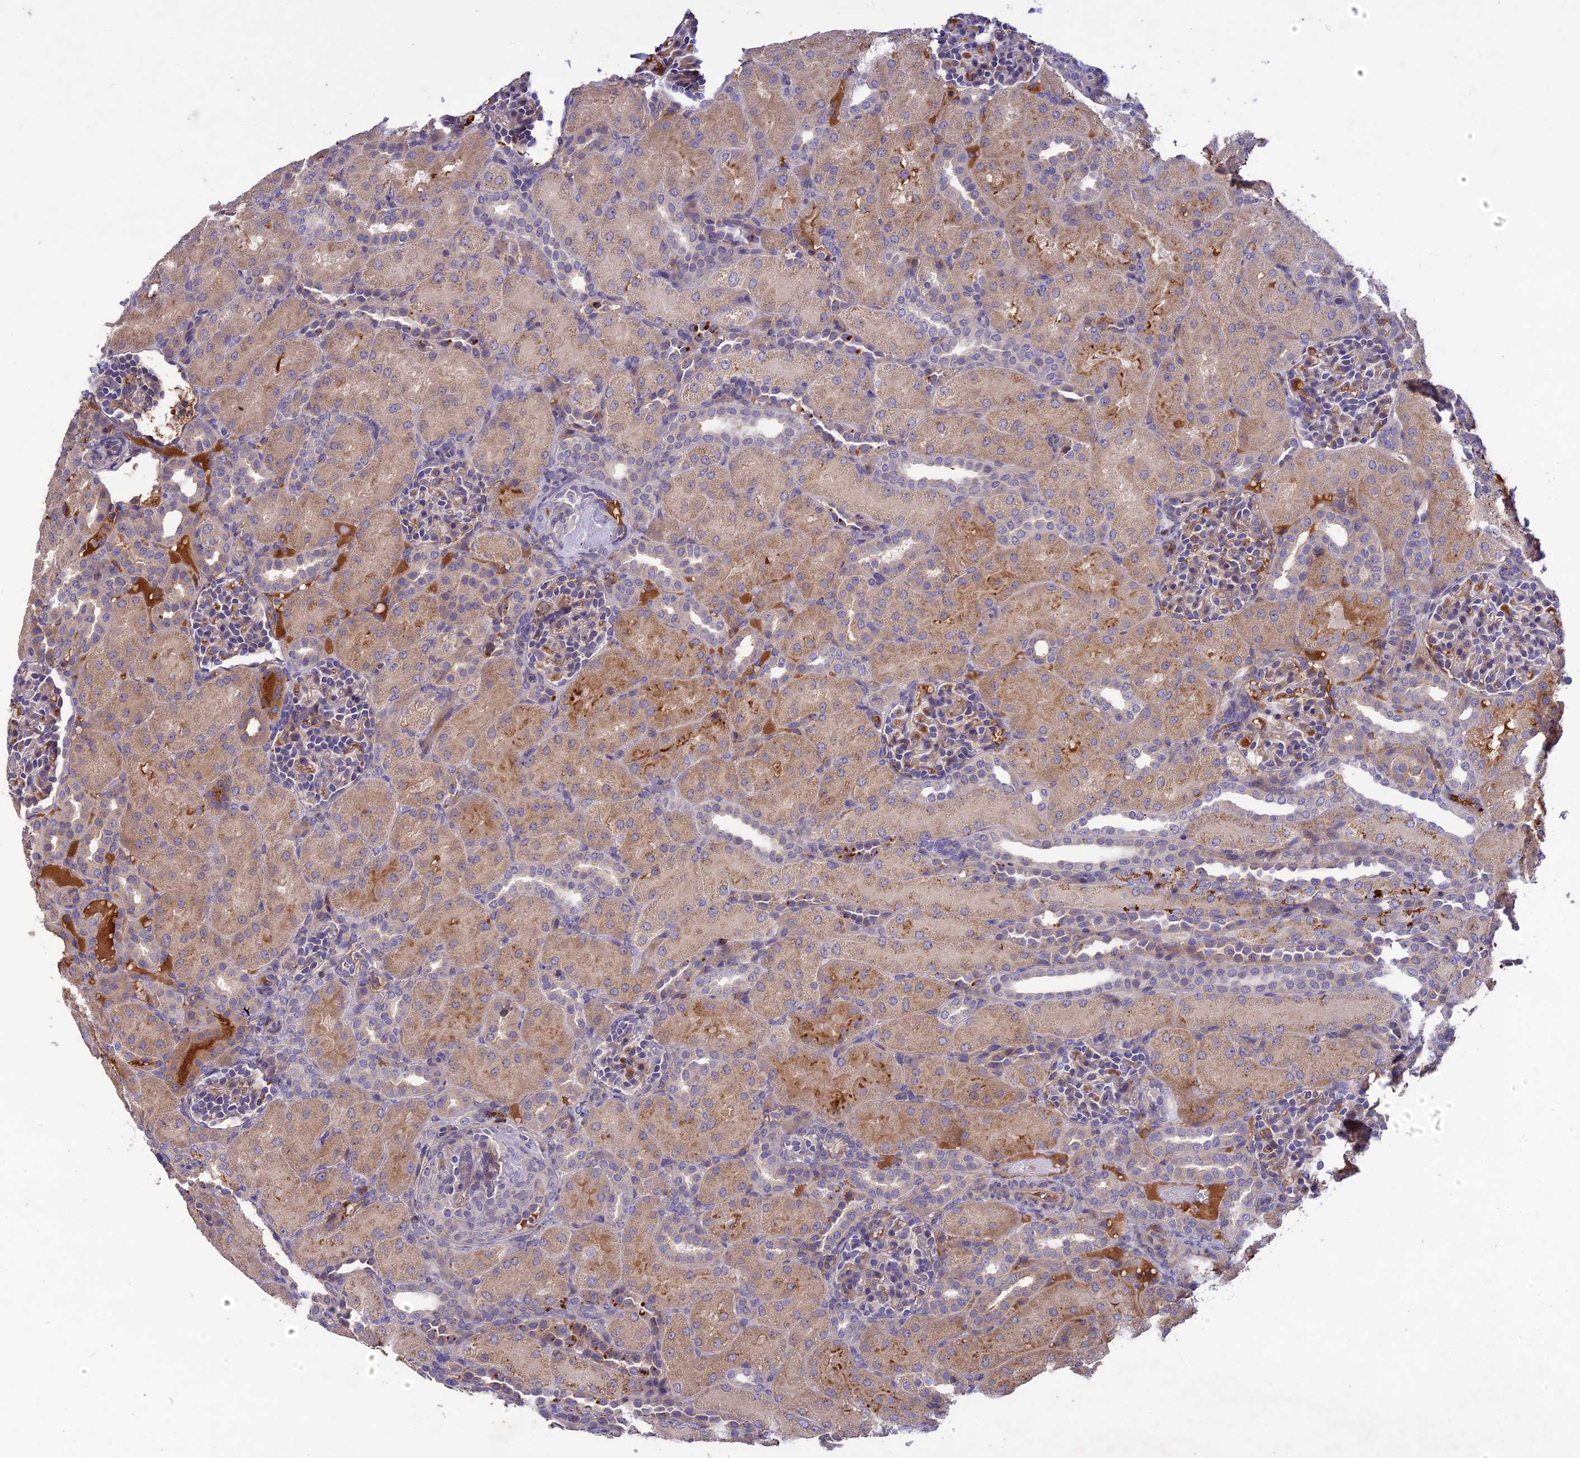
{"staining": {"intensity": "weak", "quantity": "<25%", "location": "cytoplasmic/membranous"}, "tissue": "kidney", "cell_type": "Cells in glomeruli", "image_type": "normal", "snomed": [{"axis": "morphology", "description": "Normal tissue, NOS"}, {"axis": "topography", "description": "Kidney"}], "caption": "IHC micrograph of normal kidney: human kidney stained with DAB (3,3'-diaminobenzidine) displays no significant protein expression in cells in glomeruli.", "gene": "ADO", "patient": {"sex": "male", "age": 1}}